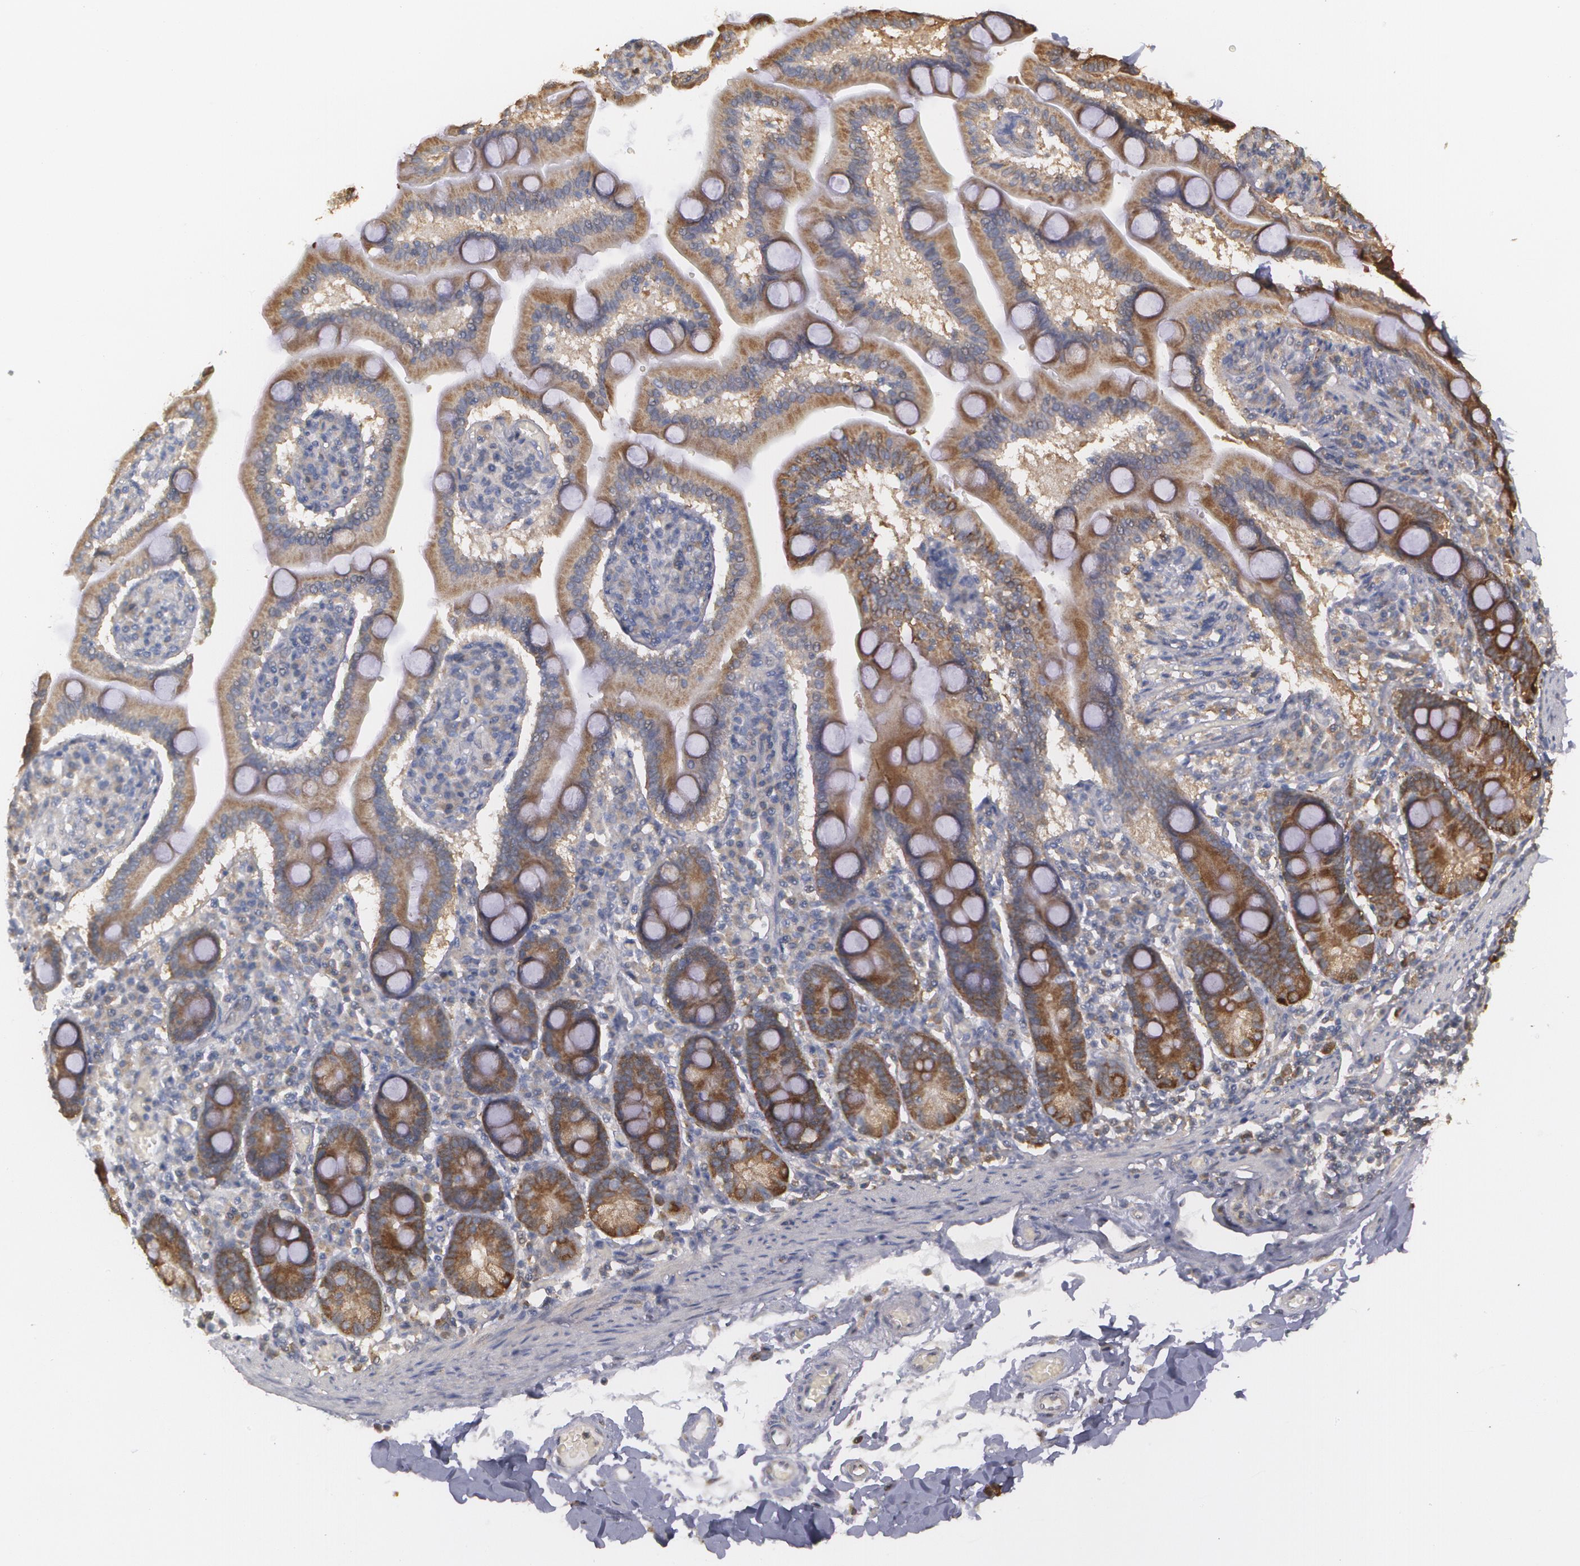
{"staining": {"intensity": "moderate", "quantity": ">75%", "location": "cytoplasmic/membranous"}, "tissue": "adipose tissue", "cell_type": "Adipocytes", "image_type": "normal", "snomed": [{"axis": "morphology", "description": "Normal tissue, NOS"}, {"axis": "topography", "description": "Duodenum"}], "caption": "This is a photomicrograph of immunohistochemistry staining of unremarkable adipose tissue, which shows moderate positivity in the cytoplasmic/membranous of adipocytes.", "gene": "MTHFD1", "patient": {"sex": "male", "age": 63}}